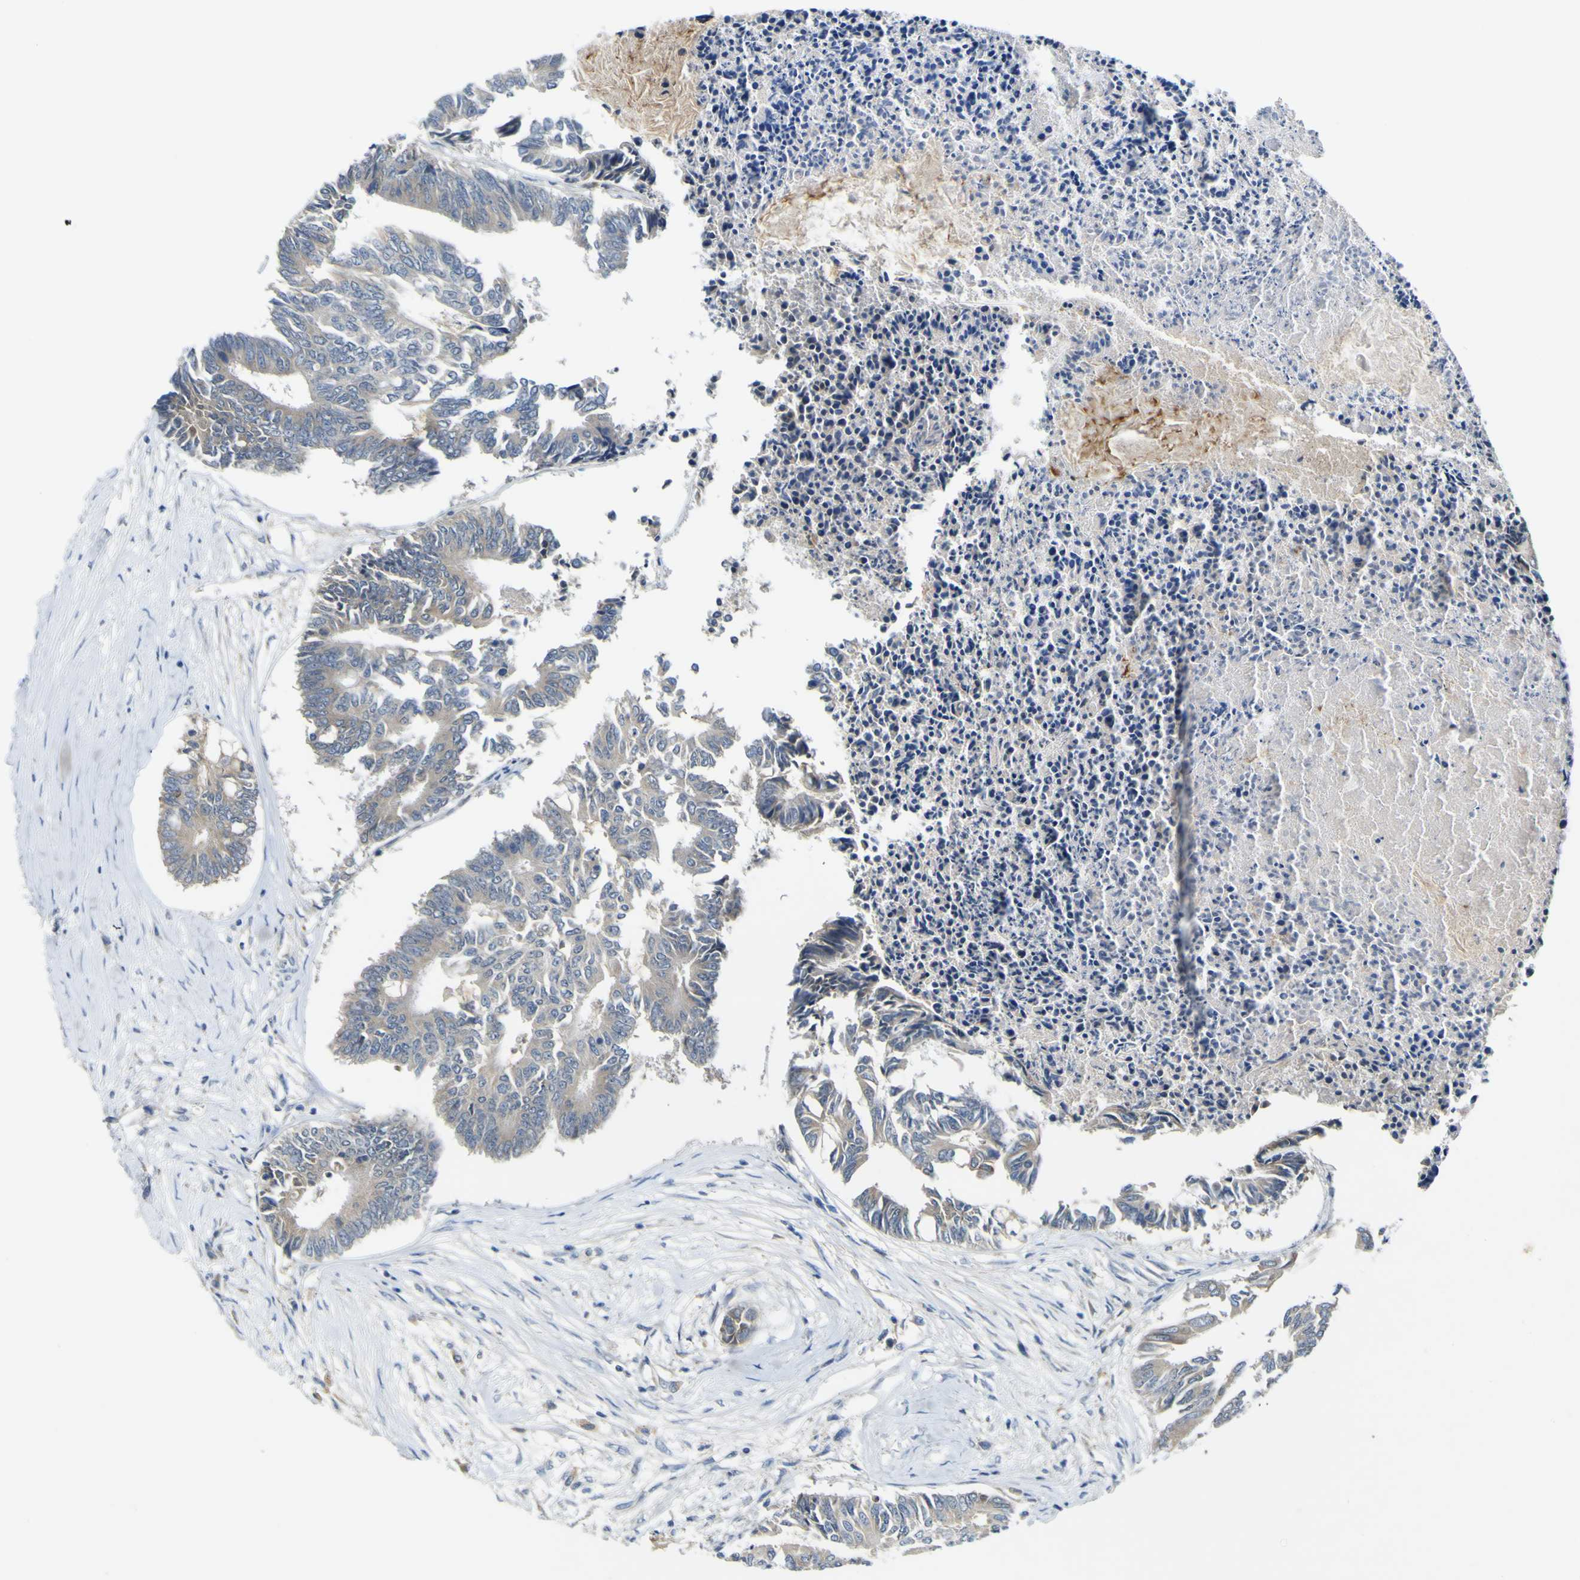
{"staining": {"intensity": "weak", "quantity": ">75%", "location": "cytoplasmic/membranous"}, "tissue": "colorectal cancer", "cell_type": "Tumor cells", "image_type": "cancer", "snomed": [{"axis": "morphology", "description": "Adenocarcinoma, NOS"}, {"axis": "topography", "description": "Rectum"}], "caption": "This is a micrograph of immunohistochemistry staining of colorectal cancer (adenocarcinoma), which shows weak positivity in the cytoplasmic/membranous of tumor cells.", "gene": "LDLR", "patient": {"sex": "male", "age": 63}}